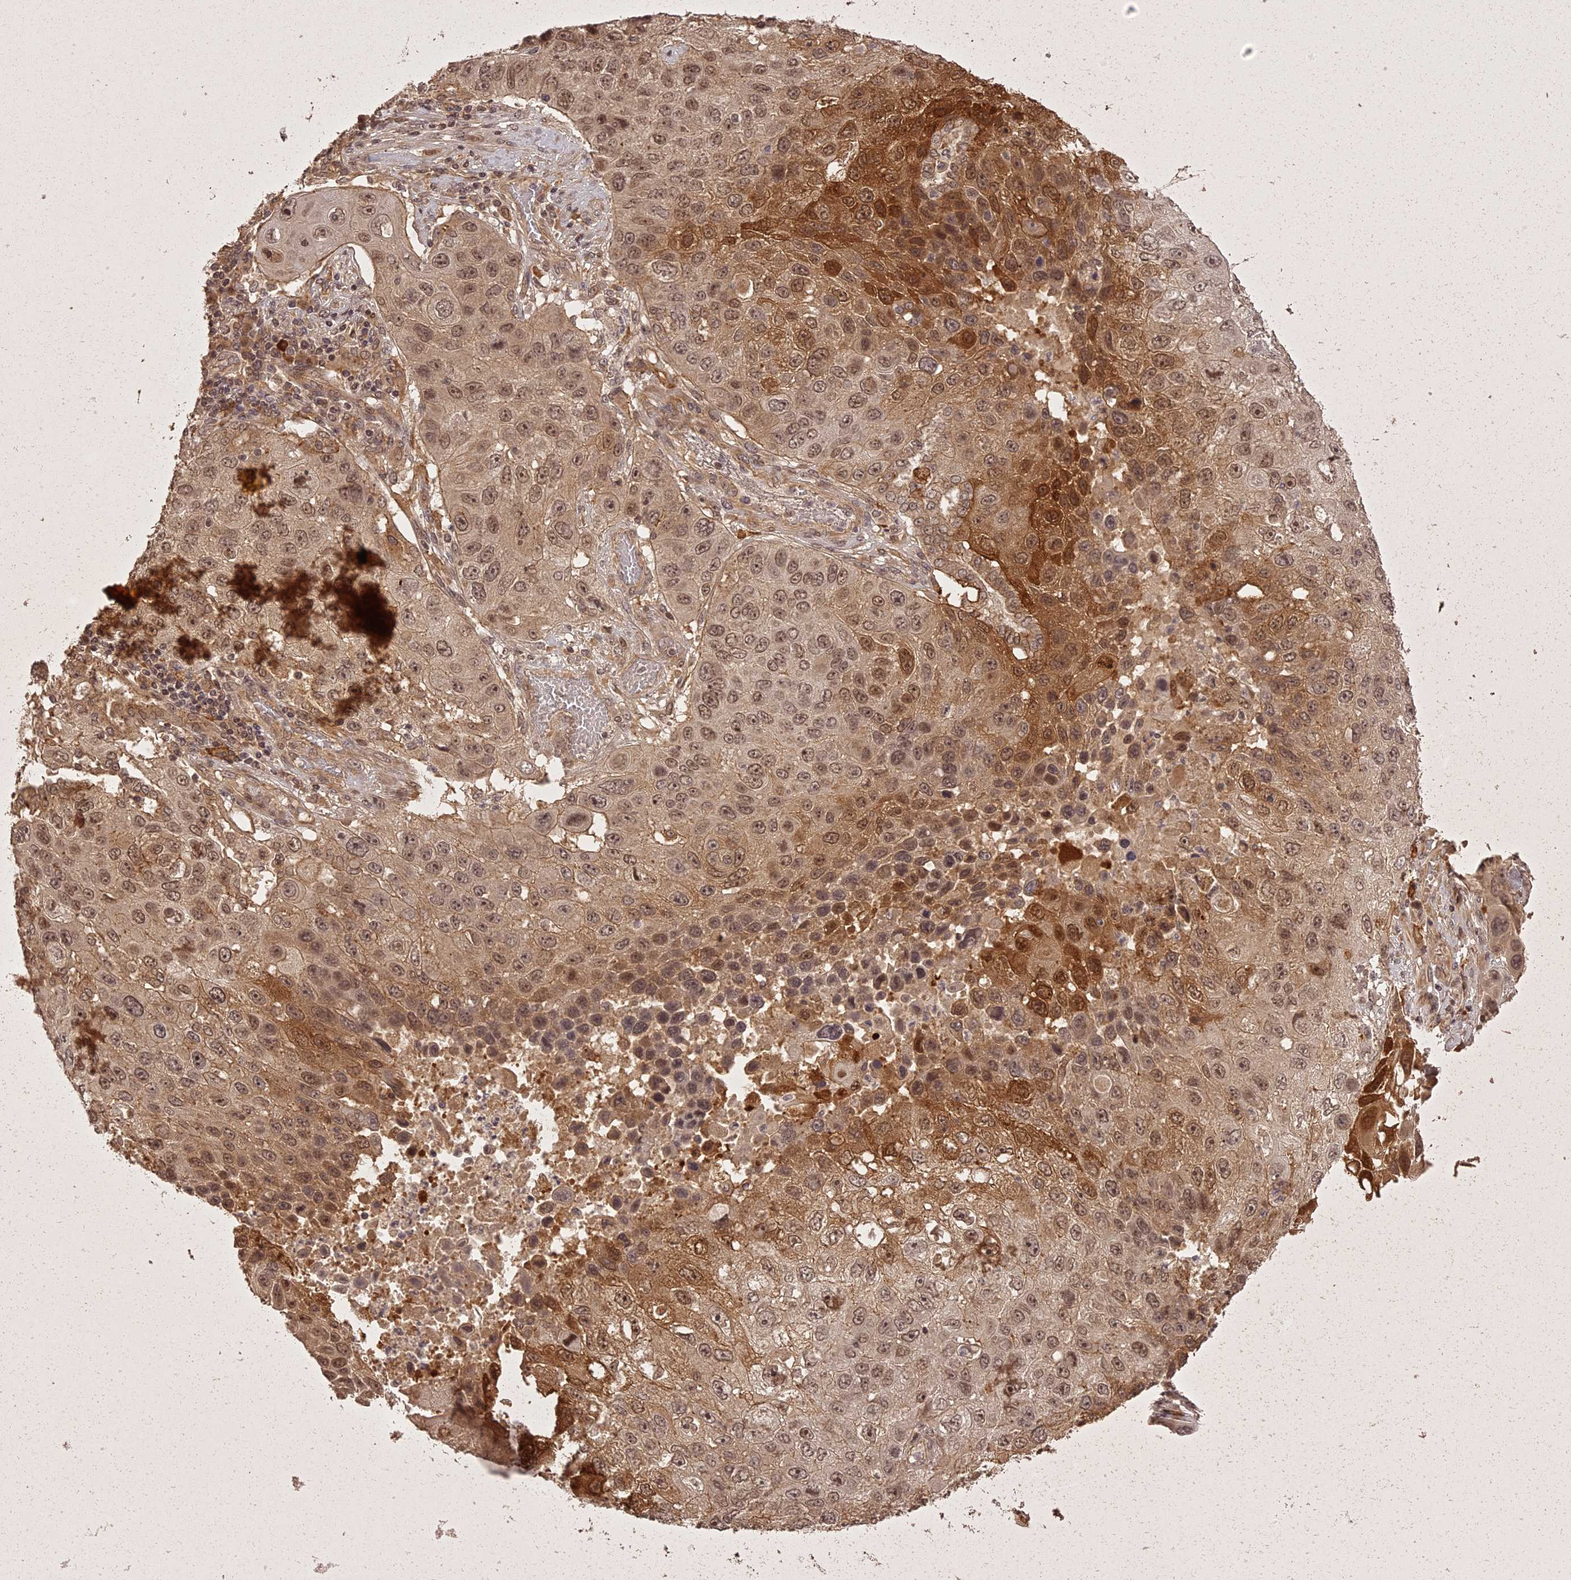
{"staining": {"intensity": "moderate", "quantity": ">75%", "location": "cytoplasmic/membranous,nuclear"}, "tissue": "lung cancer", "cell_type": "Tumor cells", "image_type": "cancer", "snomed": [{"axis": "morphology", "description": "Squamous cell carcinoma, NOS"}, {"axis": "topography", "description": "Lung"}], "caption": "This photomicrograph reveals lung squamous cell carcinoma stained with immunohistochemistry (IHC) to label a protein in brown. The cytoplasmic/membranous and nuclear of tumor cells show moderate positivity for the protein. Nuclei are counter-stained blue.", "gene": "ING5", "patient": {"sex": "male", "age": 61}}